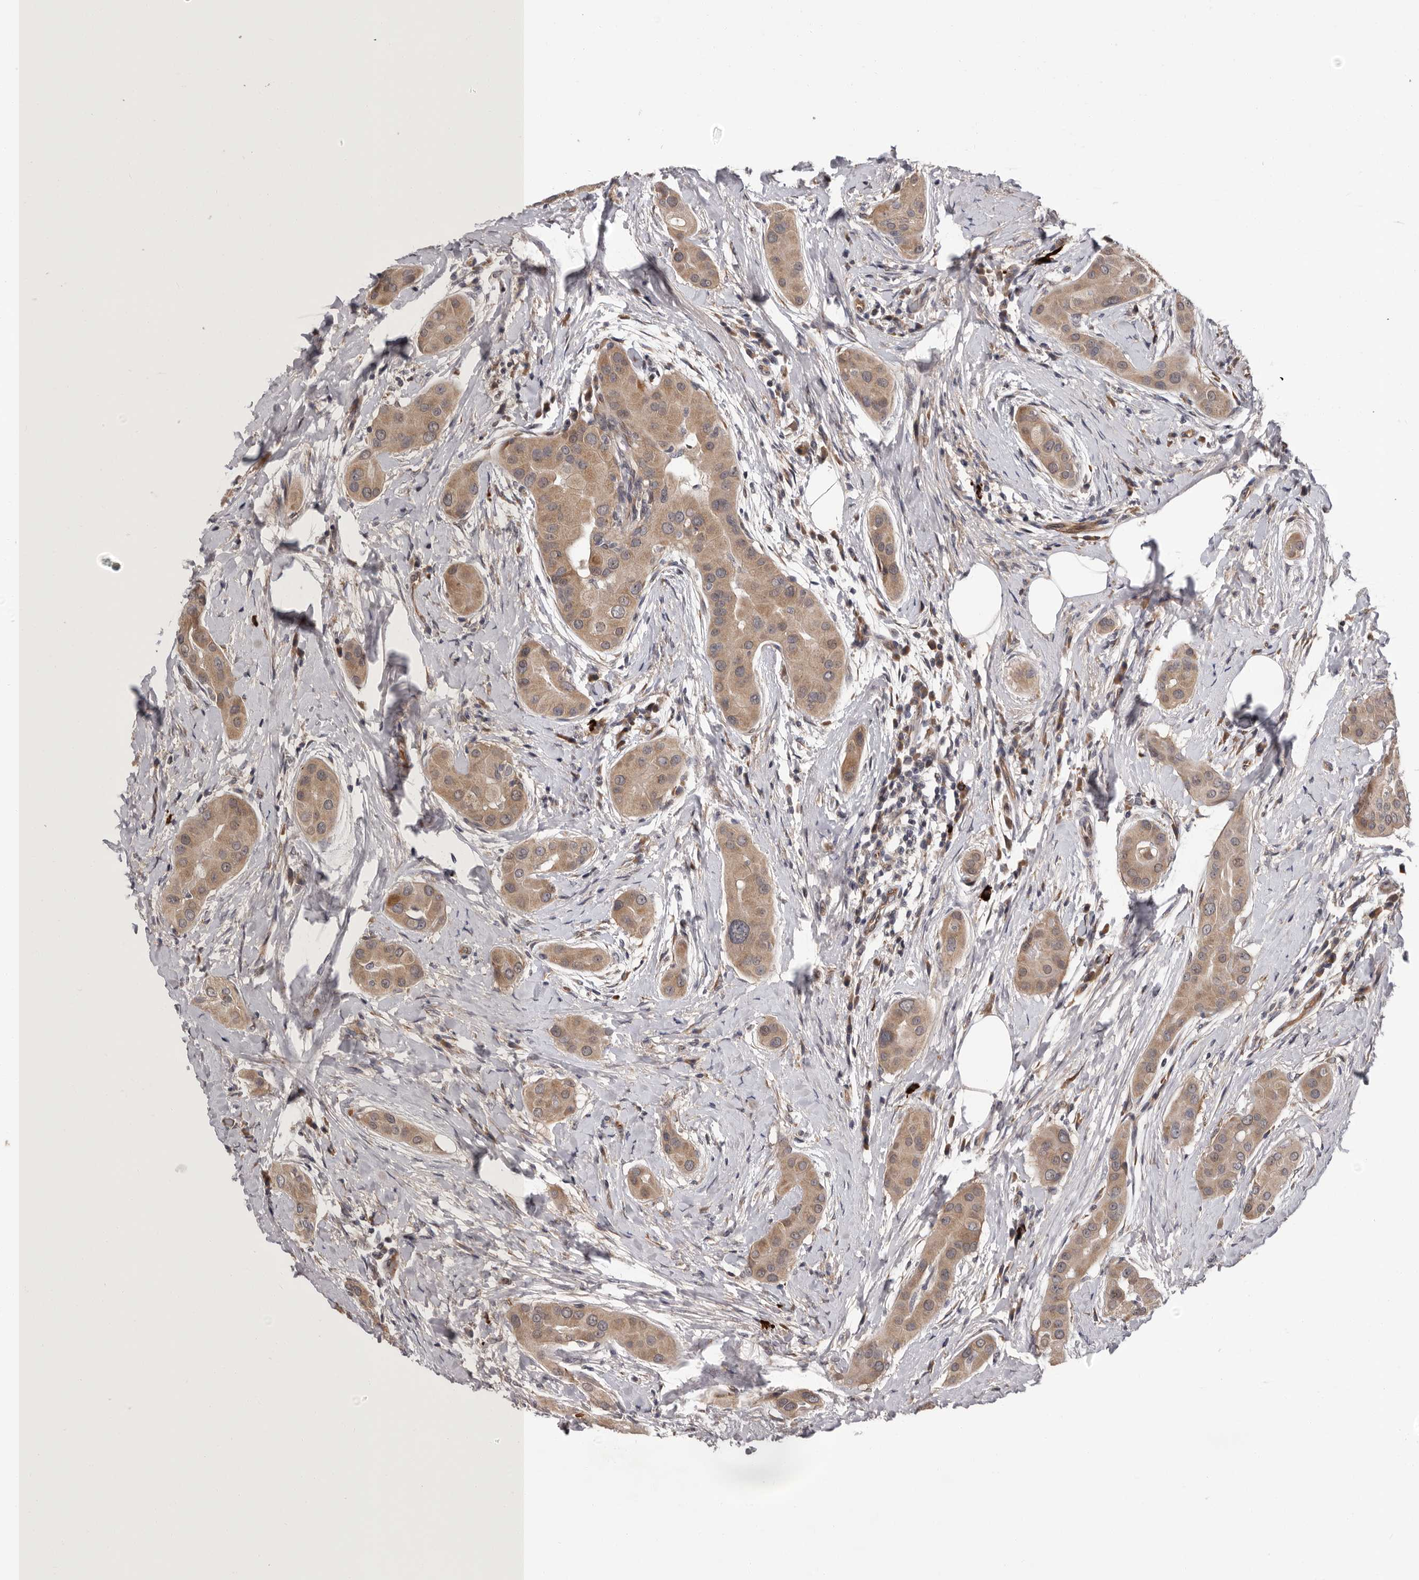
{"staining": {"intensity": "moderate", "quantity": ">75%", "location": "cytoplasmic/membranous,nuclear"}, "tissue": "thyroid cancer", "cell_type": "Tumor cells", "image_type": "cancer", "snomed": [{"axis": "morphology", "description": "Papillary adenocarcinoma, NOS"}, {"axis": "topography", "description": "Thyroid gland"}], "caption": "Protein positivity by immunohistochemistry (IHC) shows moderate cytoplasmic/membranous and nuclear expression in approximately >75% of tumor cells in papillary adenocarcinoma (thyroid). (Stains: DAB in brown, nuclei in blue, Microscopy: brightfield microscopy at high magnification).", "gene": "MED8", "patient": {"sex": "male", "age": 33}}